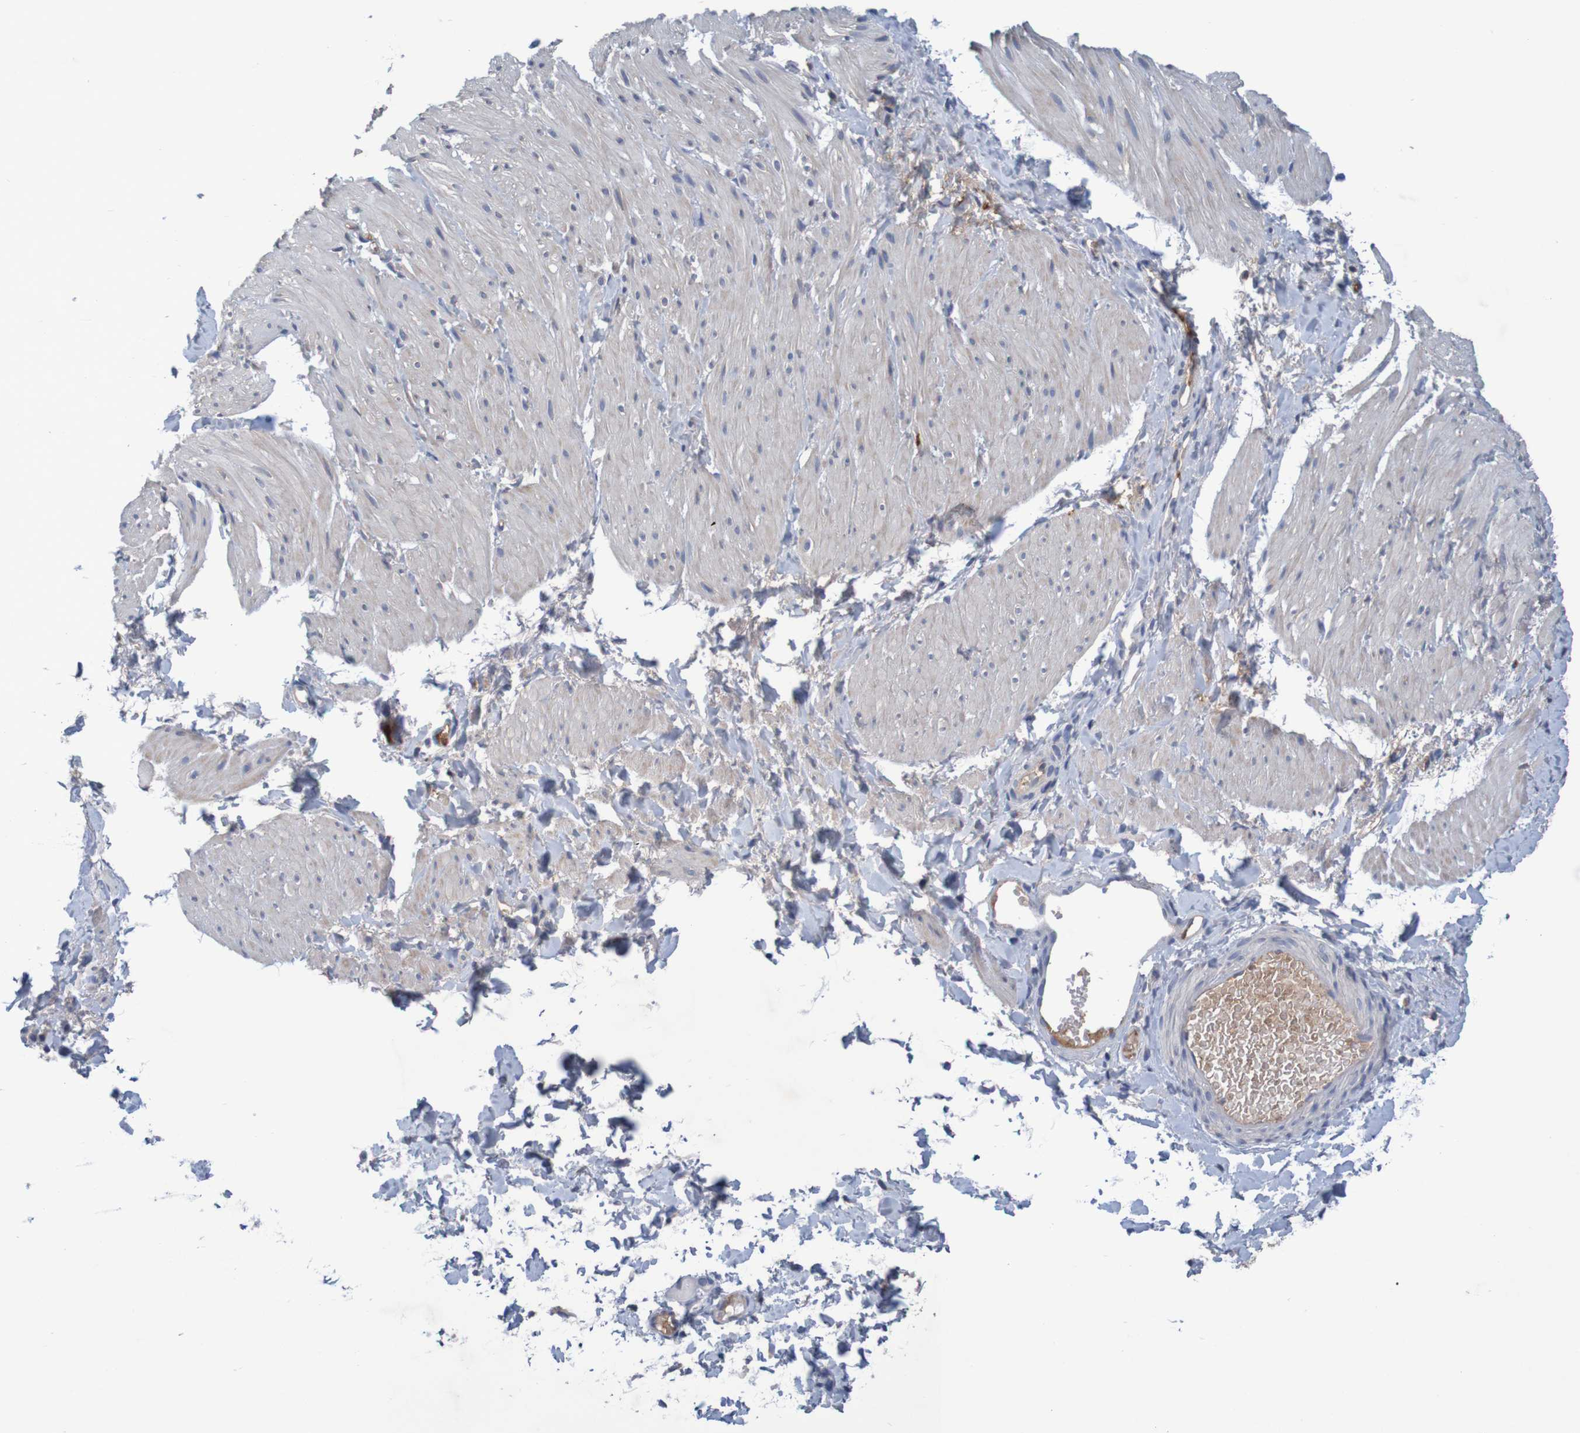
{"staining": {"intensity": "weak", "quantity": "<25%", "location": "cytoplasmic/membranous"}, "tissue": "smooth muscle", "cell_type": "Smooth muscle cells", "image_type": "normal", "snomed": [{"axis": "morphology", "description": "Normal tissue, NOS"}, {"axis": "topography", "description": "Smooth muscle"}], "caption": "Smooth muscle cells show no significant staining in benign smooth muscle. The staining is performed using DAB brown chromogen with nuclei counter-stained in using hematoxylin.", "gene": "LTA", "patient": {"sex": "male", "age": 16}}